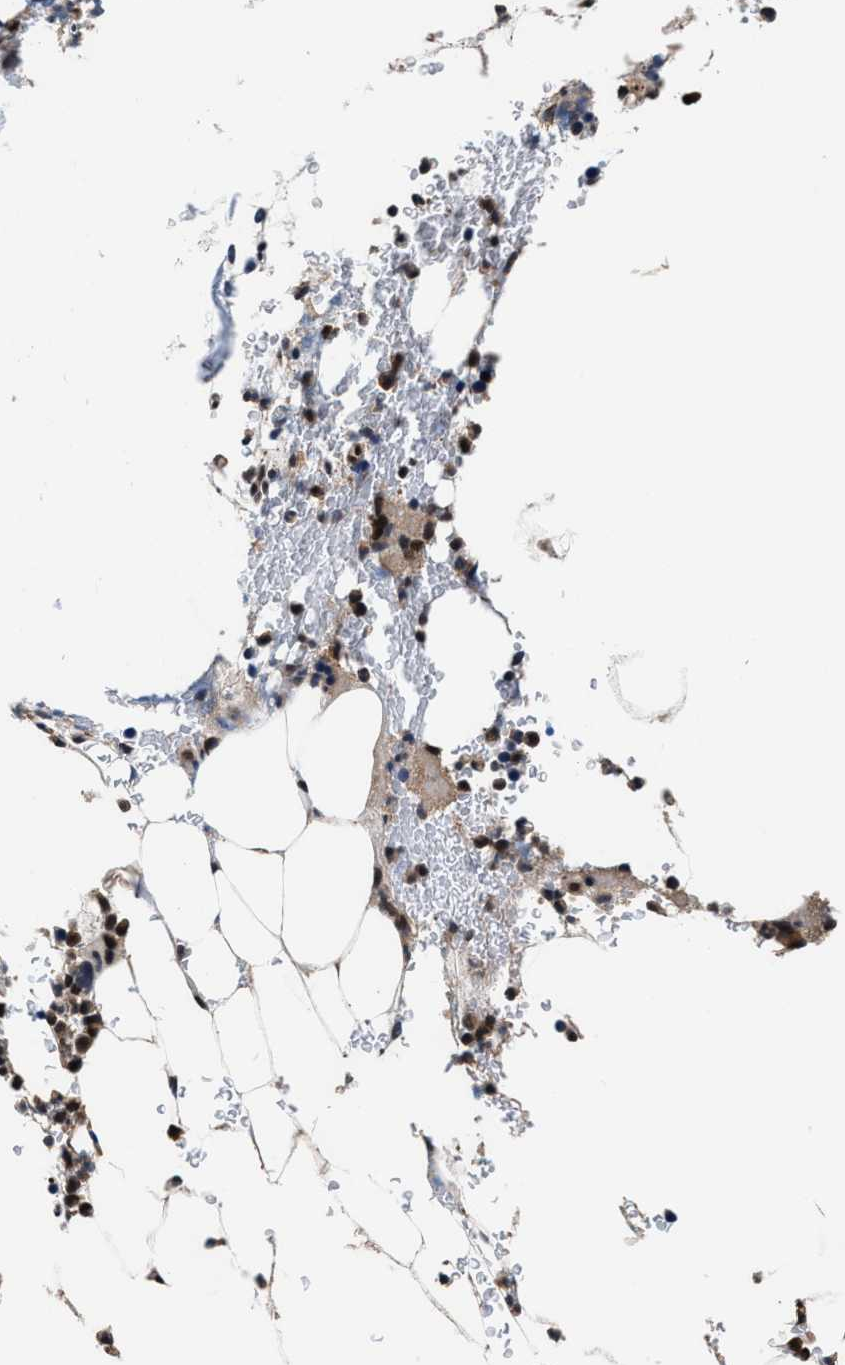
{"staining": {"intensity": "strong", "quantity": "25%-75%", "location": "nuclear"}, "tissue": "bone marrow", "cell_type": "Hematopoietic cells", "image_type": "normal", "snomed": [{"axis": "morphology", "description": "Normal tissue, NOS"}, {"axis": "topography", "description": "Bone marrow"}], "caption": "Benign bone marrow shows strong nuclear expression in about 25%-75% of hematopoietic cells The staining was performed using DAB, with brown indicating positive protein expression. Nuclei are stained blue with hematoxylin..", "gene": "USP16", "patient": {"sex": "female", "age": 81}}